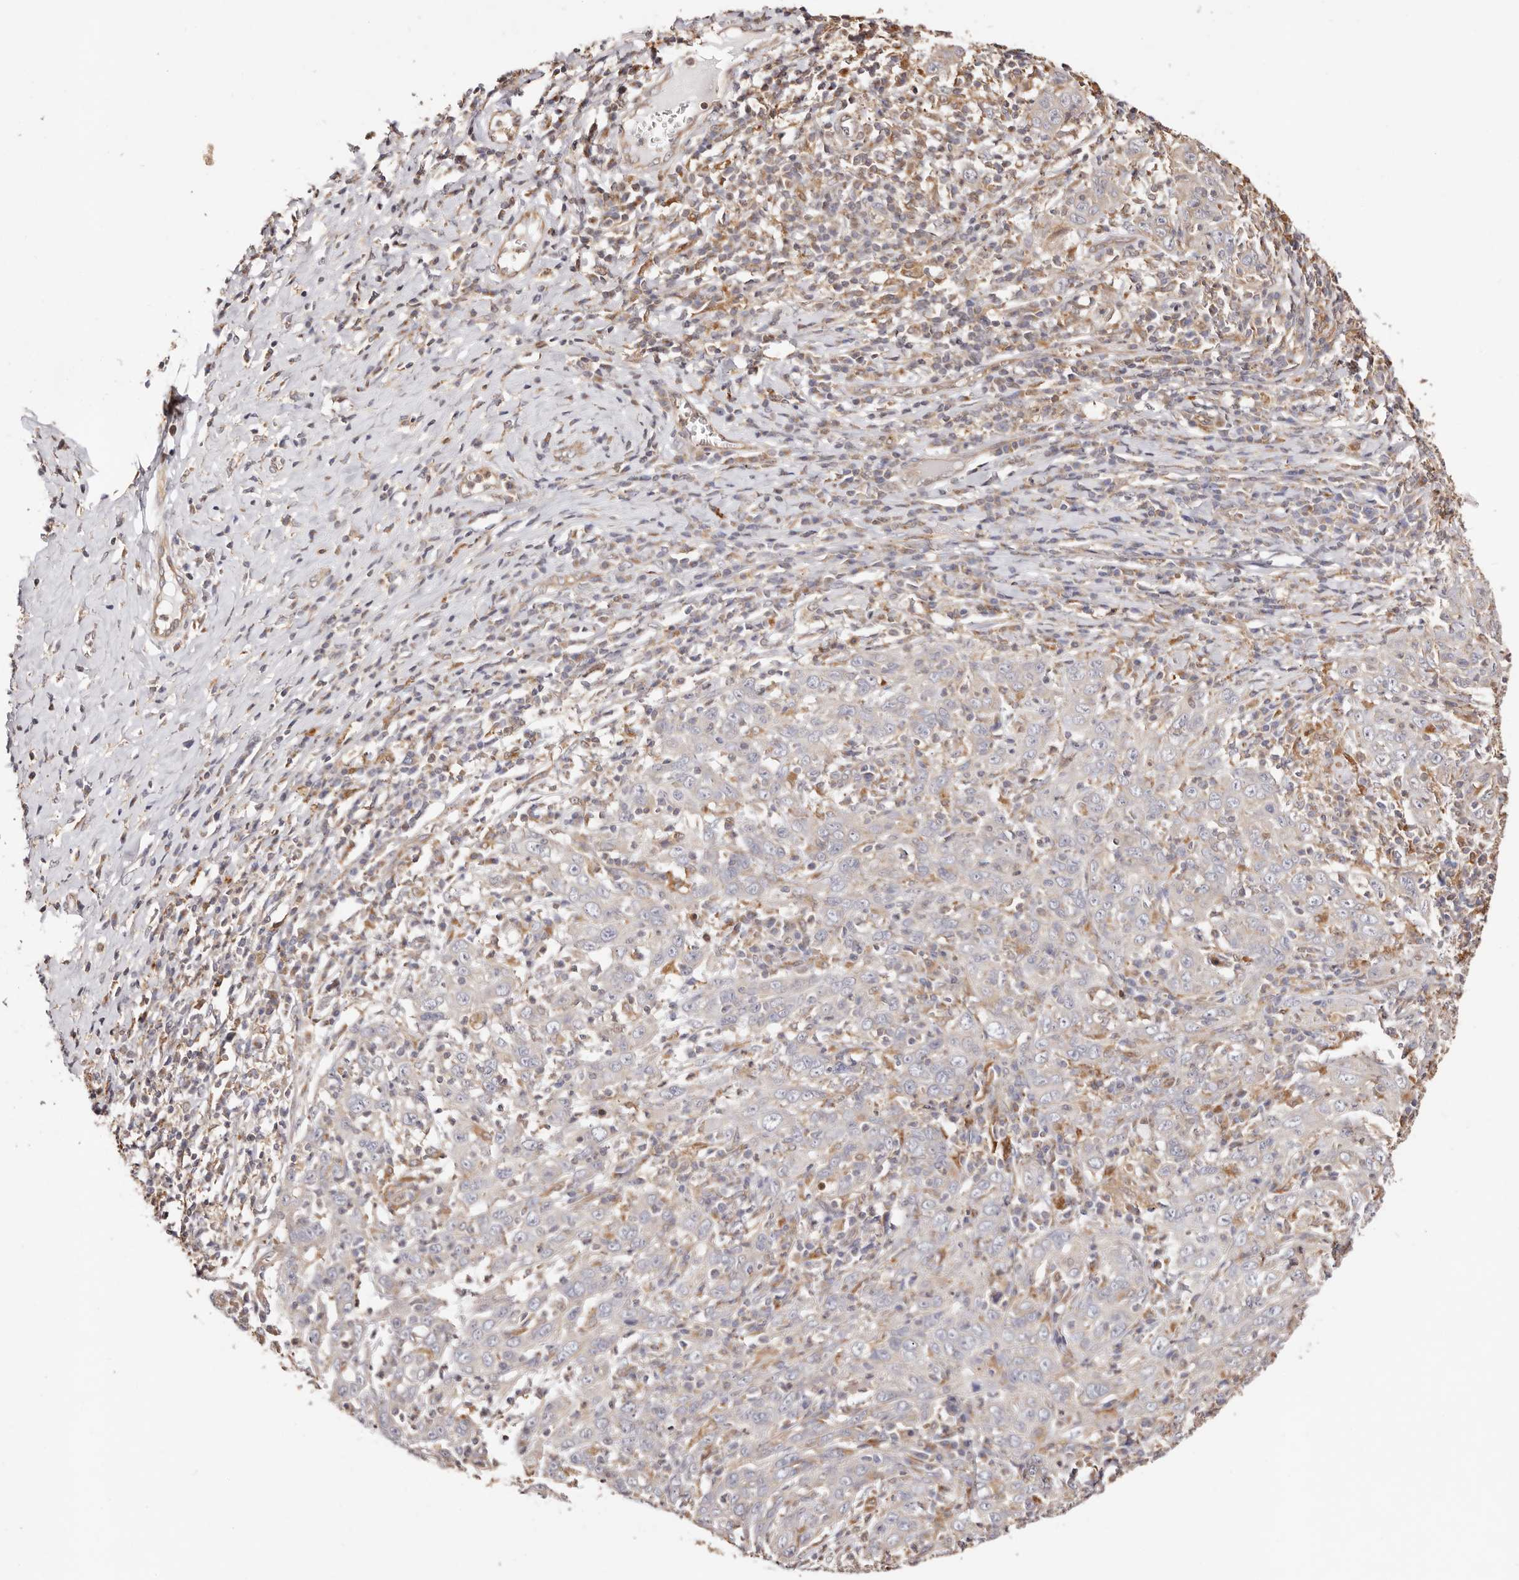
{"staining": {"intensity": "negative", "quantity": "none", "location": "none"}, "tissue": "cervical cancer", "cell_type": "Tumor cells", "image_type": "cancer", "snomed": [{"axis": "morphology", "description": "Squamous cell carcinoma, NOS"}, {"axis": "topography", "description": "Cervix"}], "caption": "Image shows no protein positivity in tumor cells of cervical cancer (squamous cell carcinoma) tissue. (Brightfield microscopy of DAB immunohistochemistry (IHC) at high magnification).", "gene": "MAPK1", "patient": {"sex": "female", "age": 46}}